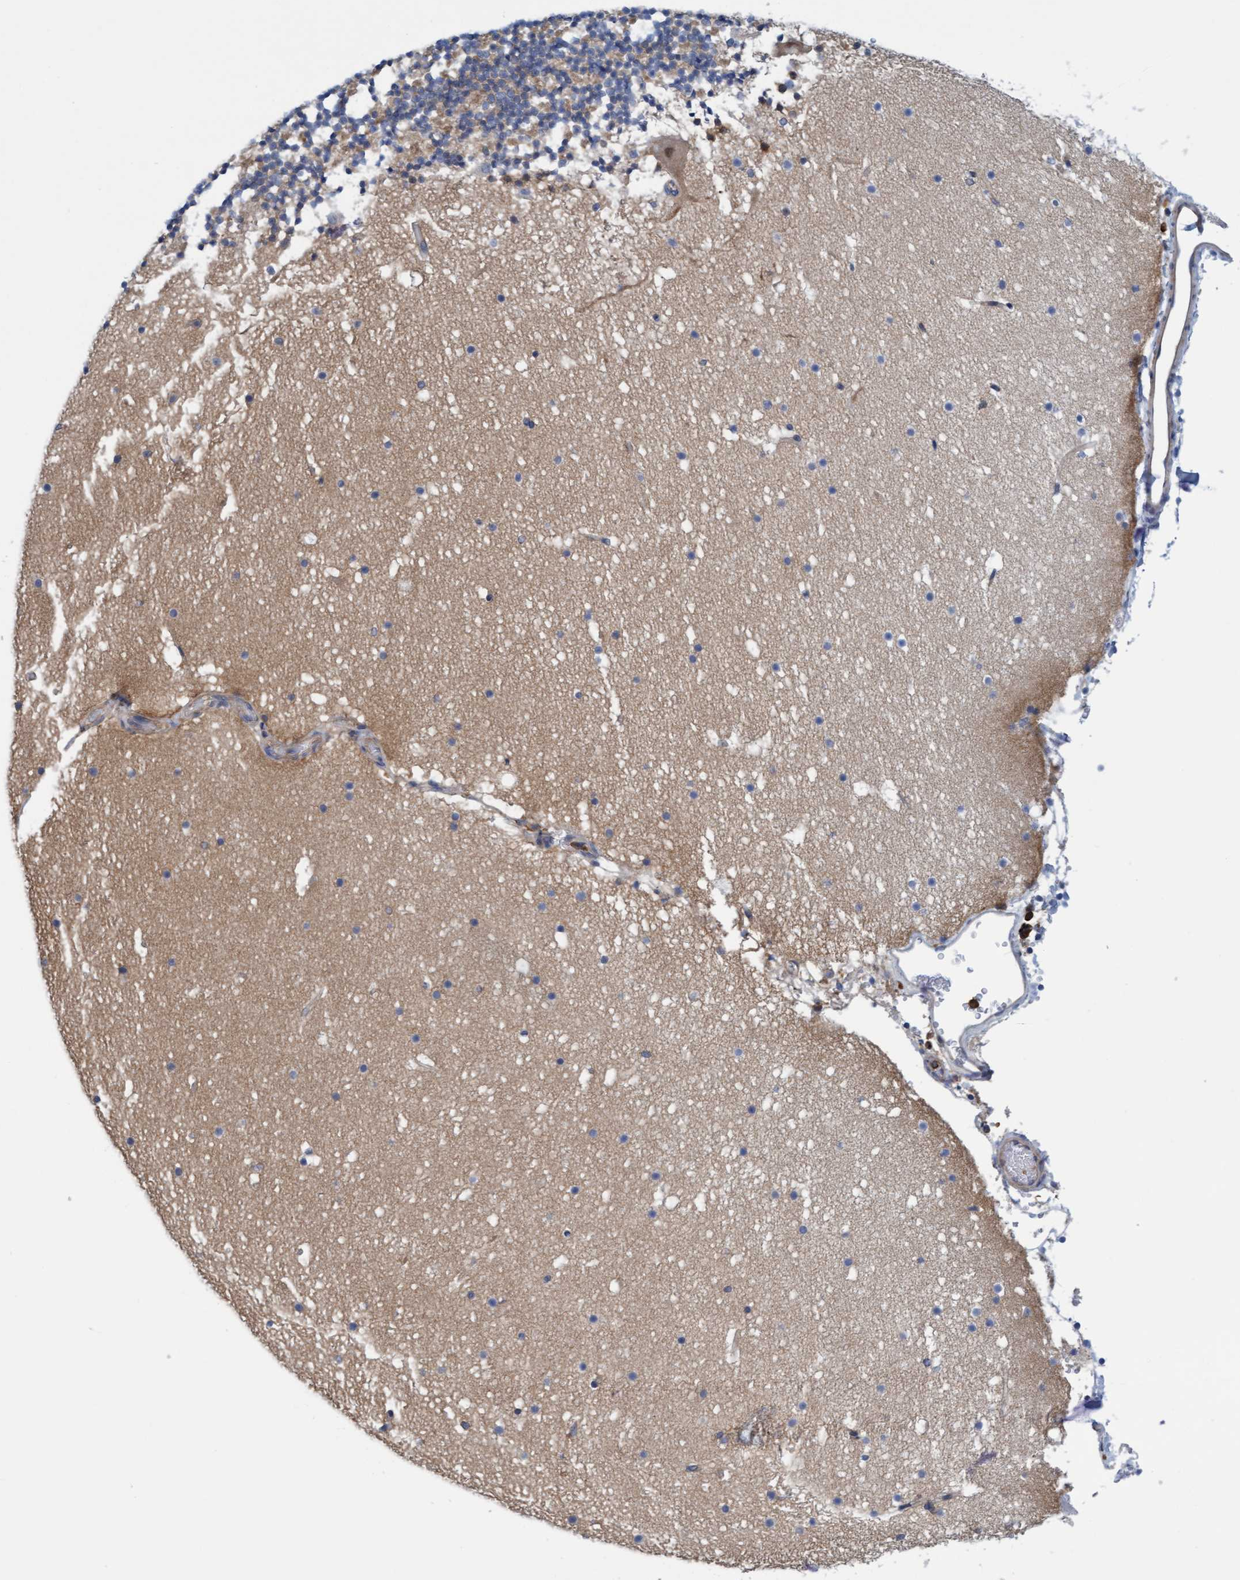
{"staining": {"intensity": "weak", "quantity": ">75%", "location": "cytoplasmic/membranous"}, "tissue": "cerebellum", "cell_type": "Cells in granular layer", "image_type": "normal", "snomed": [{"axis": "morphology", "description": "Normal tissue, NOS"}, {"axis": "topography", "description": "Cerebellum"}], "caption": "Immunohistochemistry (IHC) of benign cerebellum exhibits low levels of weak cytoplasmic/membranous positivity in approximately >75% of cells in granular layer. Using DAB (brown) and hematoxylin (blue) stains, captured at high magnification using brightfield microscopy.", "gene": "FNBP1", "patient": {"sex": "male", "age": 57}}